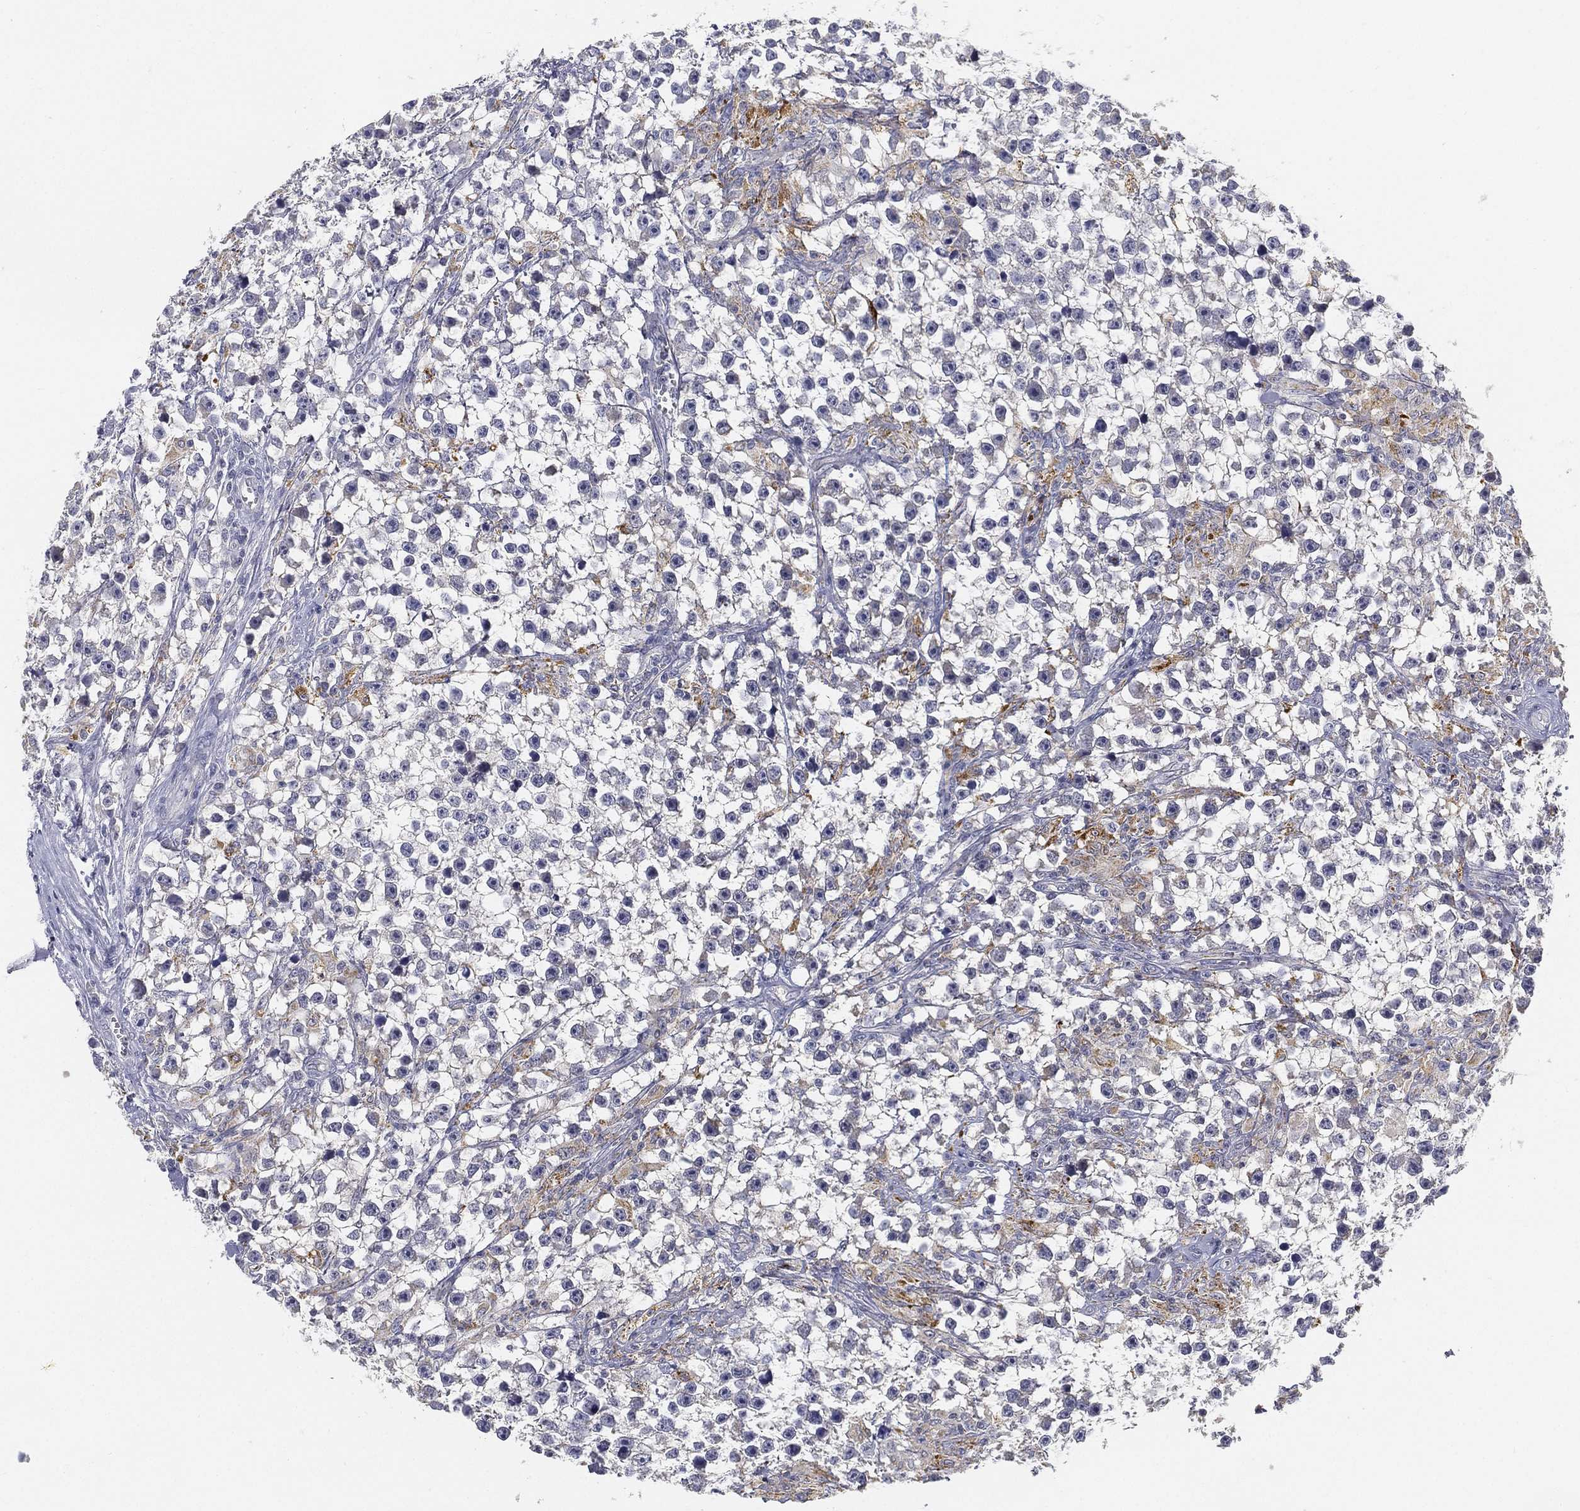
{"staining": {"intensity": "negative", "quantity": "none", "location": "none"}, "tissue": "testis cancer", "cell_type": "Tumor cells", "image_type": "cancer", "snomed": [{"axis": "morphology", "description": "Seminoma, NOS"}, {"axis": "topography", "description": "Testis"}], "caption": "A high-resolution image shows immunohistochemistry (IHC) staining of testis seminoma, which displays no significant expression in tumor cells. (DAB immunohistochemistry (IHC), high magnification).", "gene": "C5orf46", "patient": {"sex": "male", "age": 59}}